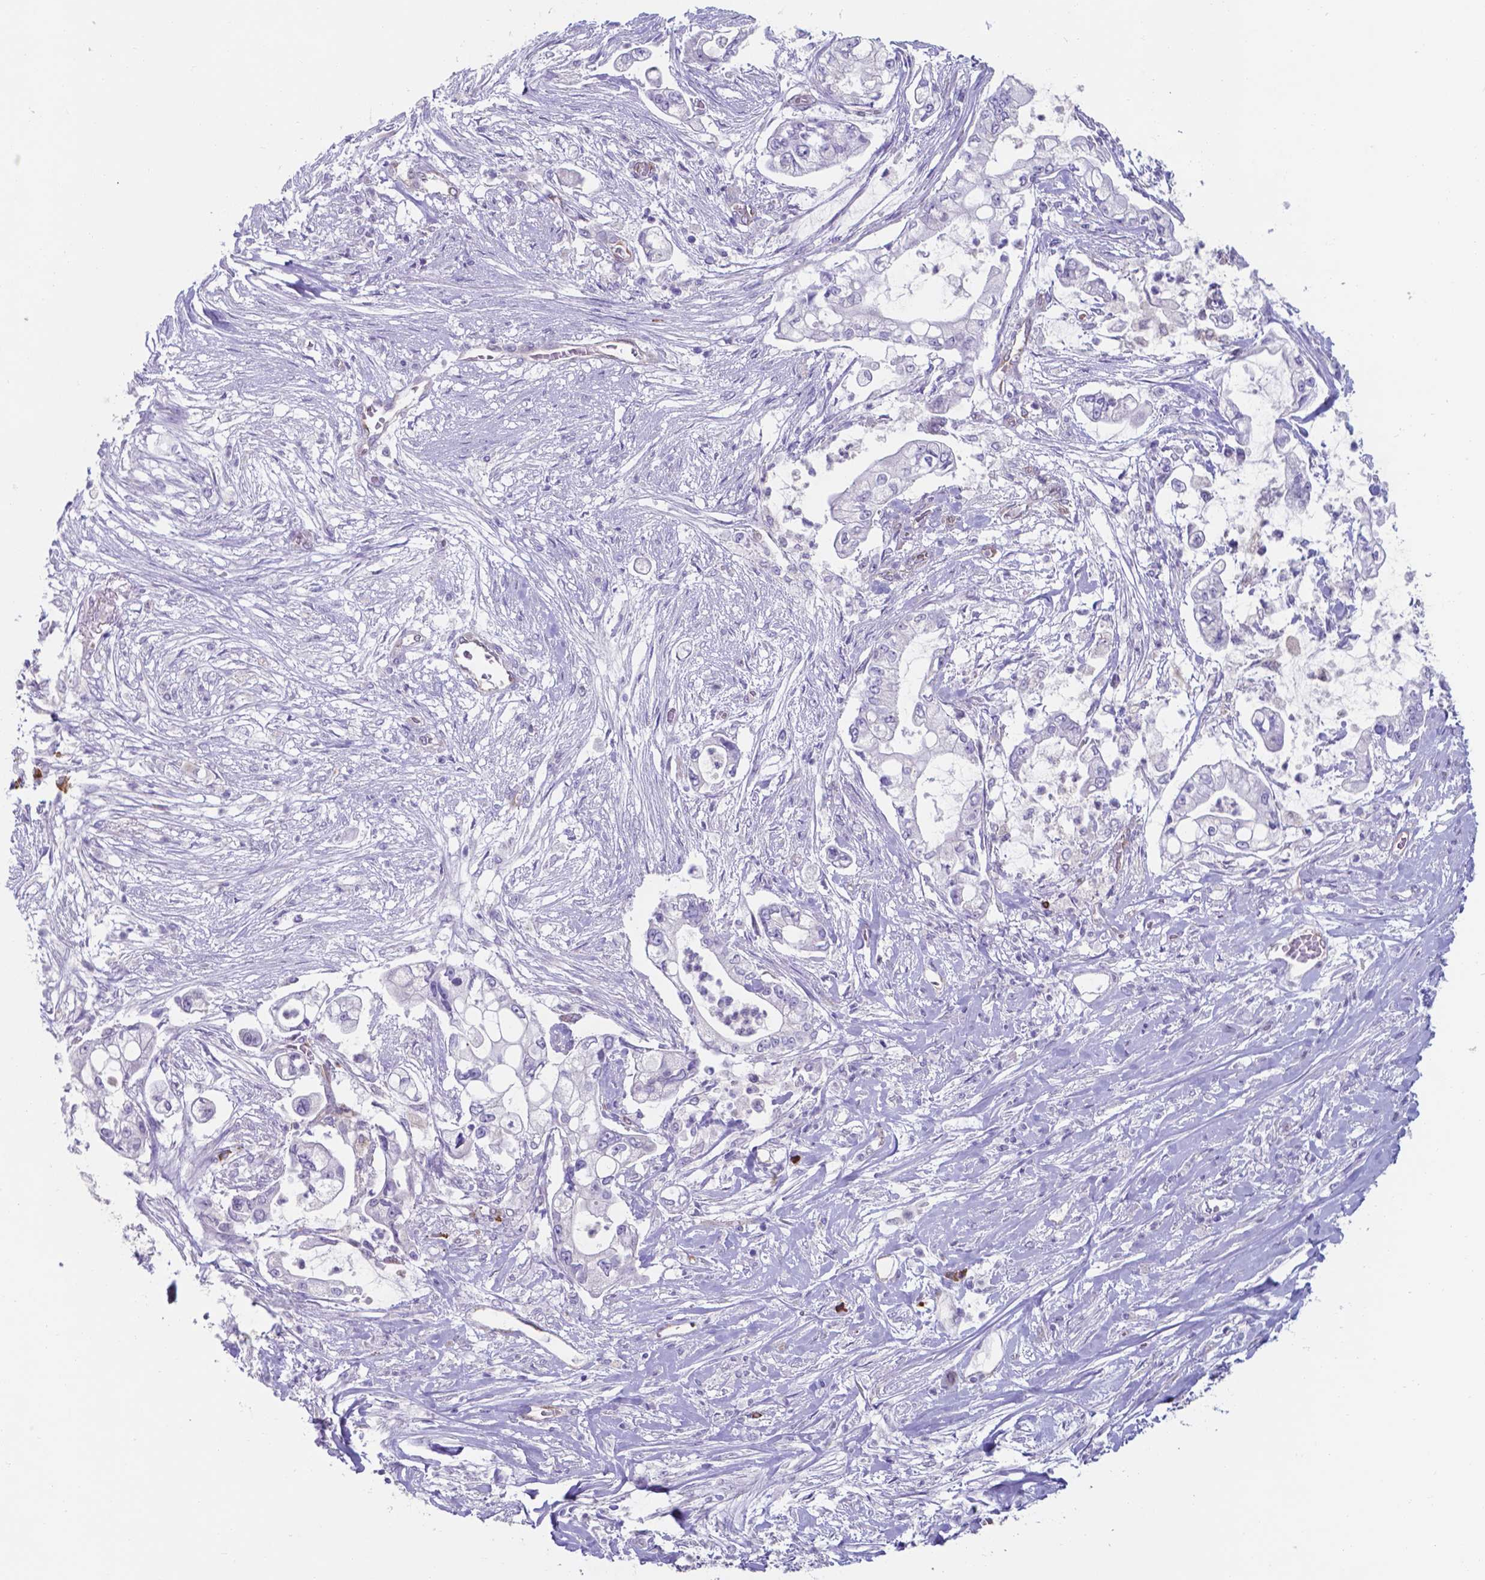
{"staining": {"intensity": "negative", "quantity": "none", "location": "none"}, "tissue": "pancreatic cancer", "cell_type": "Tumor cells", "image_type": "cancer", "snomed": [{"axis": "morphology", "description": "Adenocarcinoma, NOS"}, {"axis": "topography", "description": "Pancreas"}], "caption": "Tumor cells show no significant protein staining in pancreatic cancer.", "gene": "UBE2J1", "patient": {"sex": "female", "age": 69}}